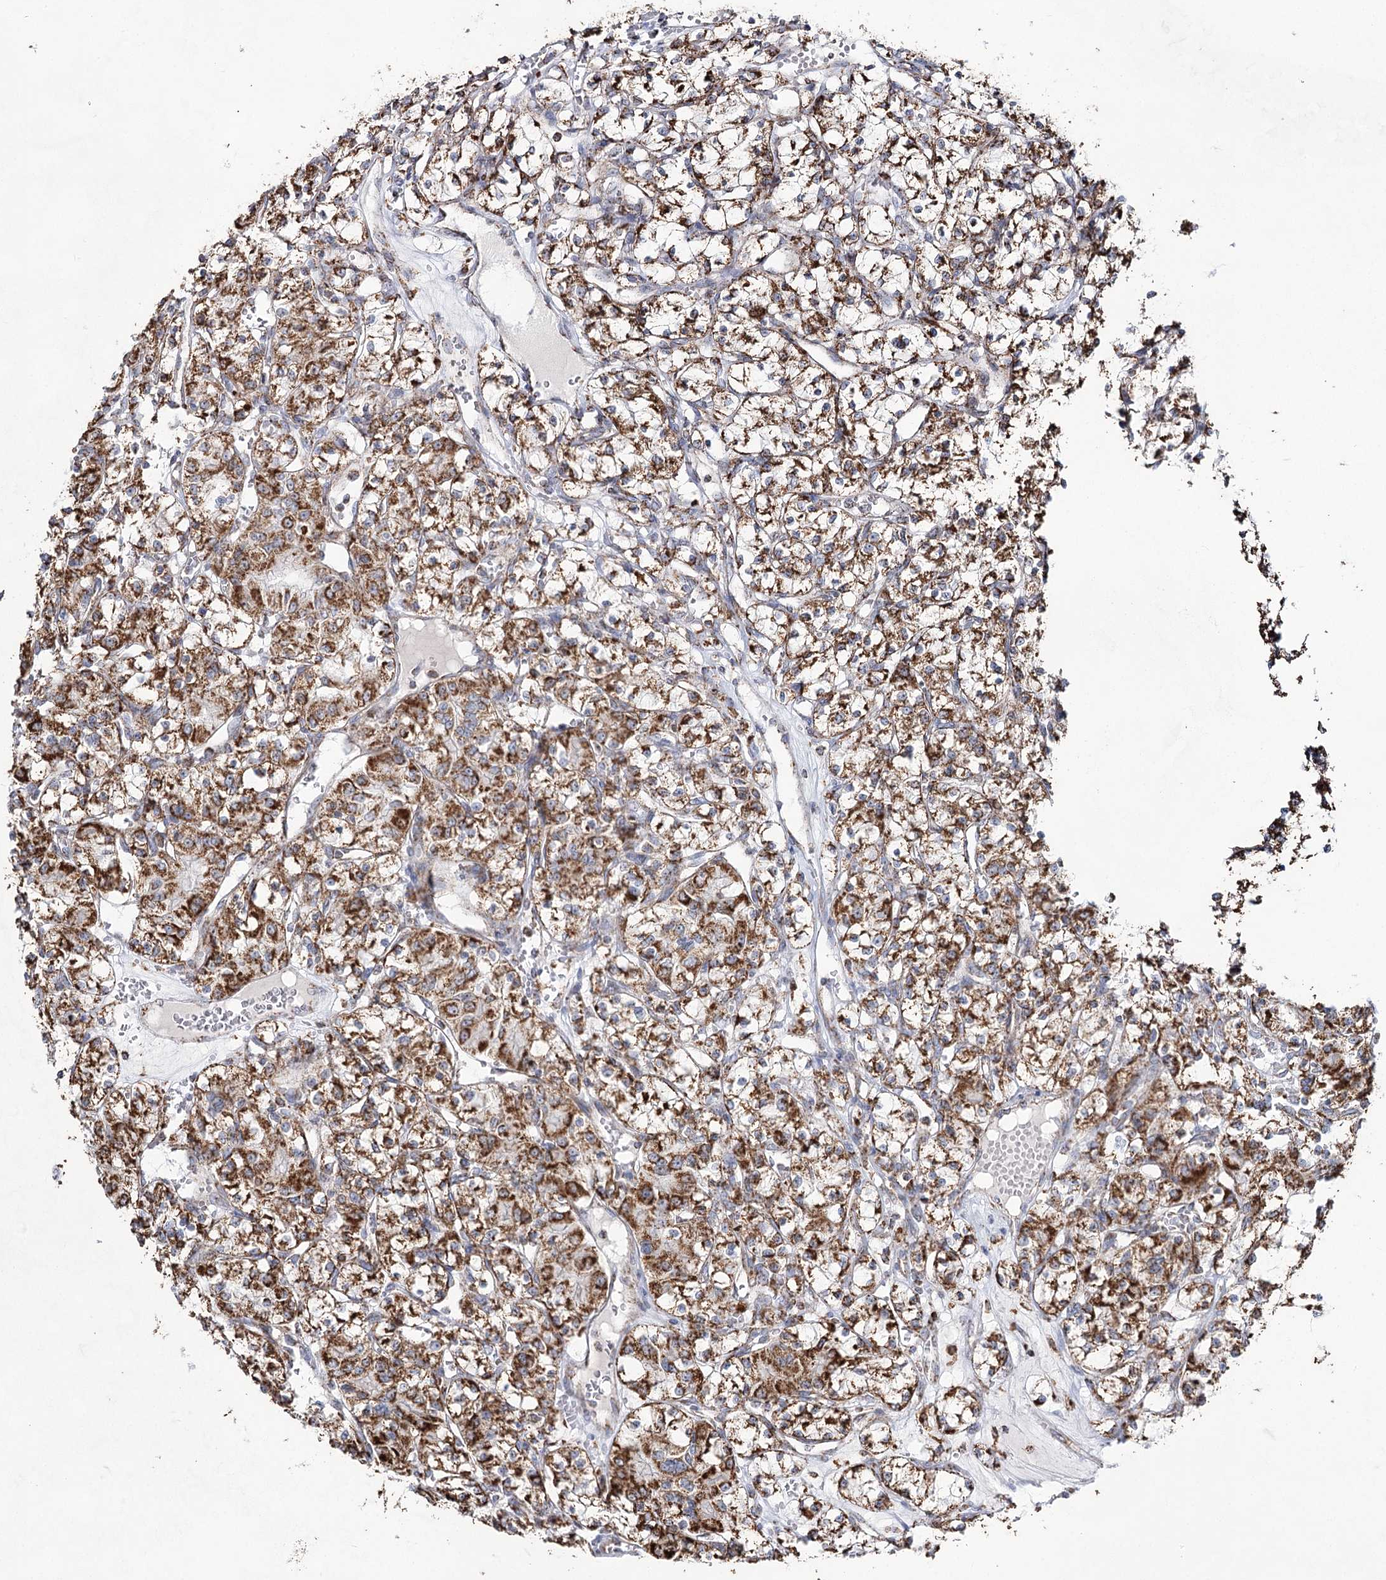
{"staining": {"intensity": "strong", "quantity": ">75%", "location": "cytoplasmic/membranous"}, "tissue": "renal cancer", "cell_type": "Tumor cells", "image_type": "cancer", "snomed": [{"axis": "morphology", "description": "Adenocarcinoma, NOS"}, {"axis": "topography", "description": "Kidney"}], "caption": "IHC of renal cancer (adenocarcinoma) reveals high levels of strong cytoplasmic/membranous positivity in approximately >75% of tumor cells.", "gene": "CWF19L1", "patient": {"sex": "female", "age": 59}}